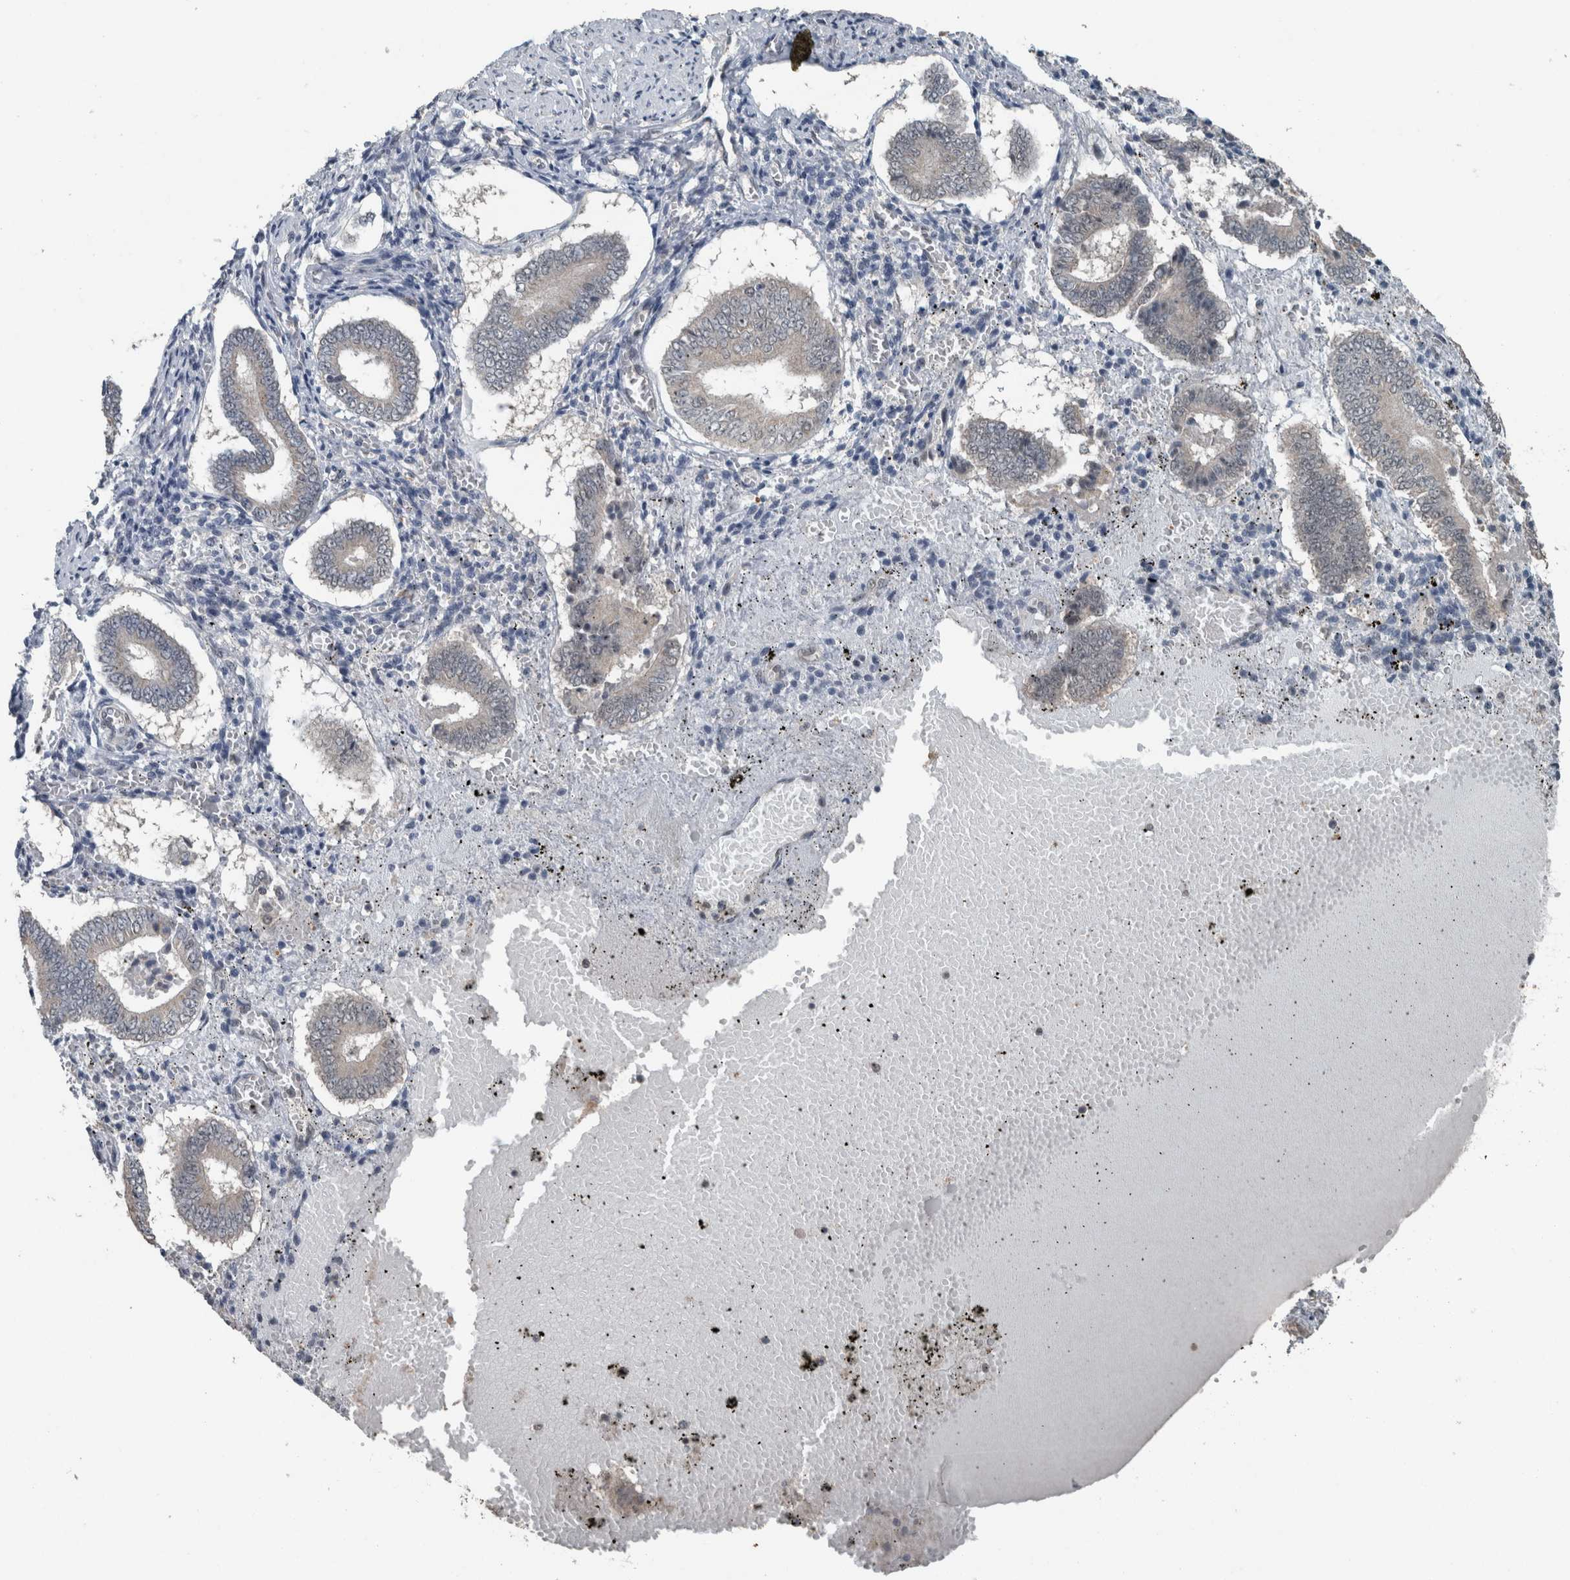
{"staining": {"intensity": "negative", "quantity": "none", "location": "none"}, "tissue": "endometrium", "cell_type": "Cells in endometrial stroma", "image_type": "normal", "snomed": [{"axis": "morphology", "description": "Normal tissue, NOS"}, {"axis": "topography", "description": "Endometrium"}], "caption": "DAB immunohistochemical staining of normal human endometrium reveals no significant expression in cells in endometrial stroma.", "gene": "MYO1E", "patient": {"sex": "female", "age": 42}}